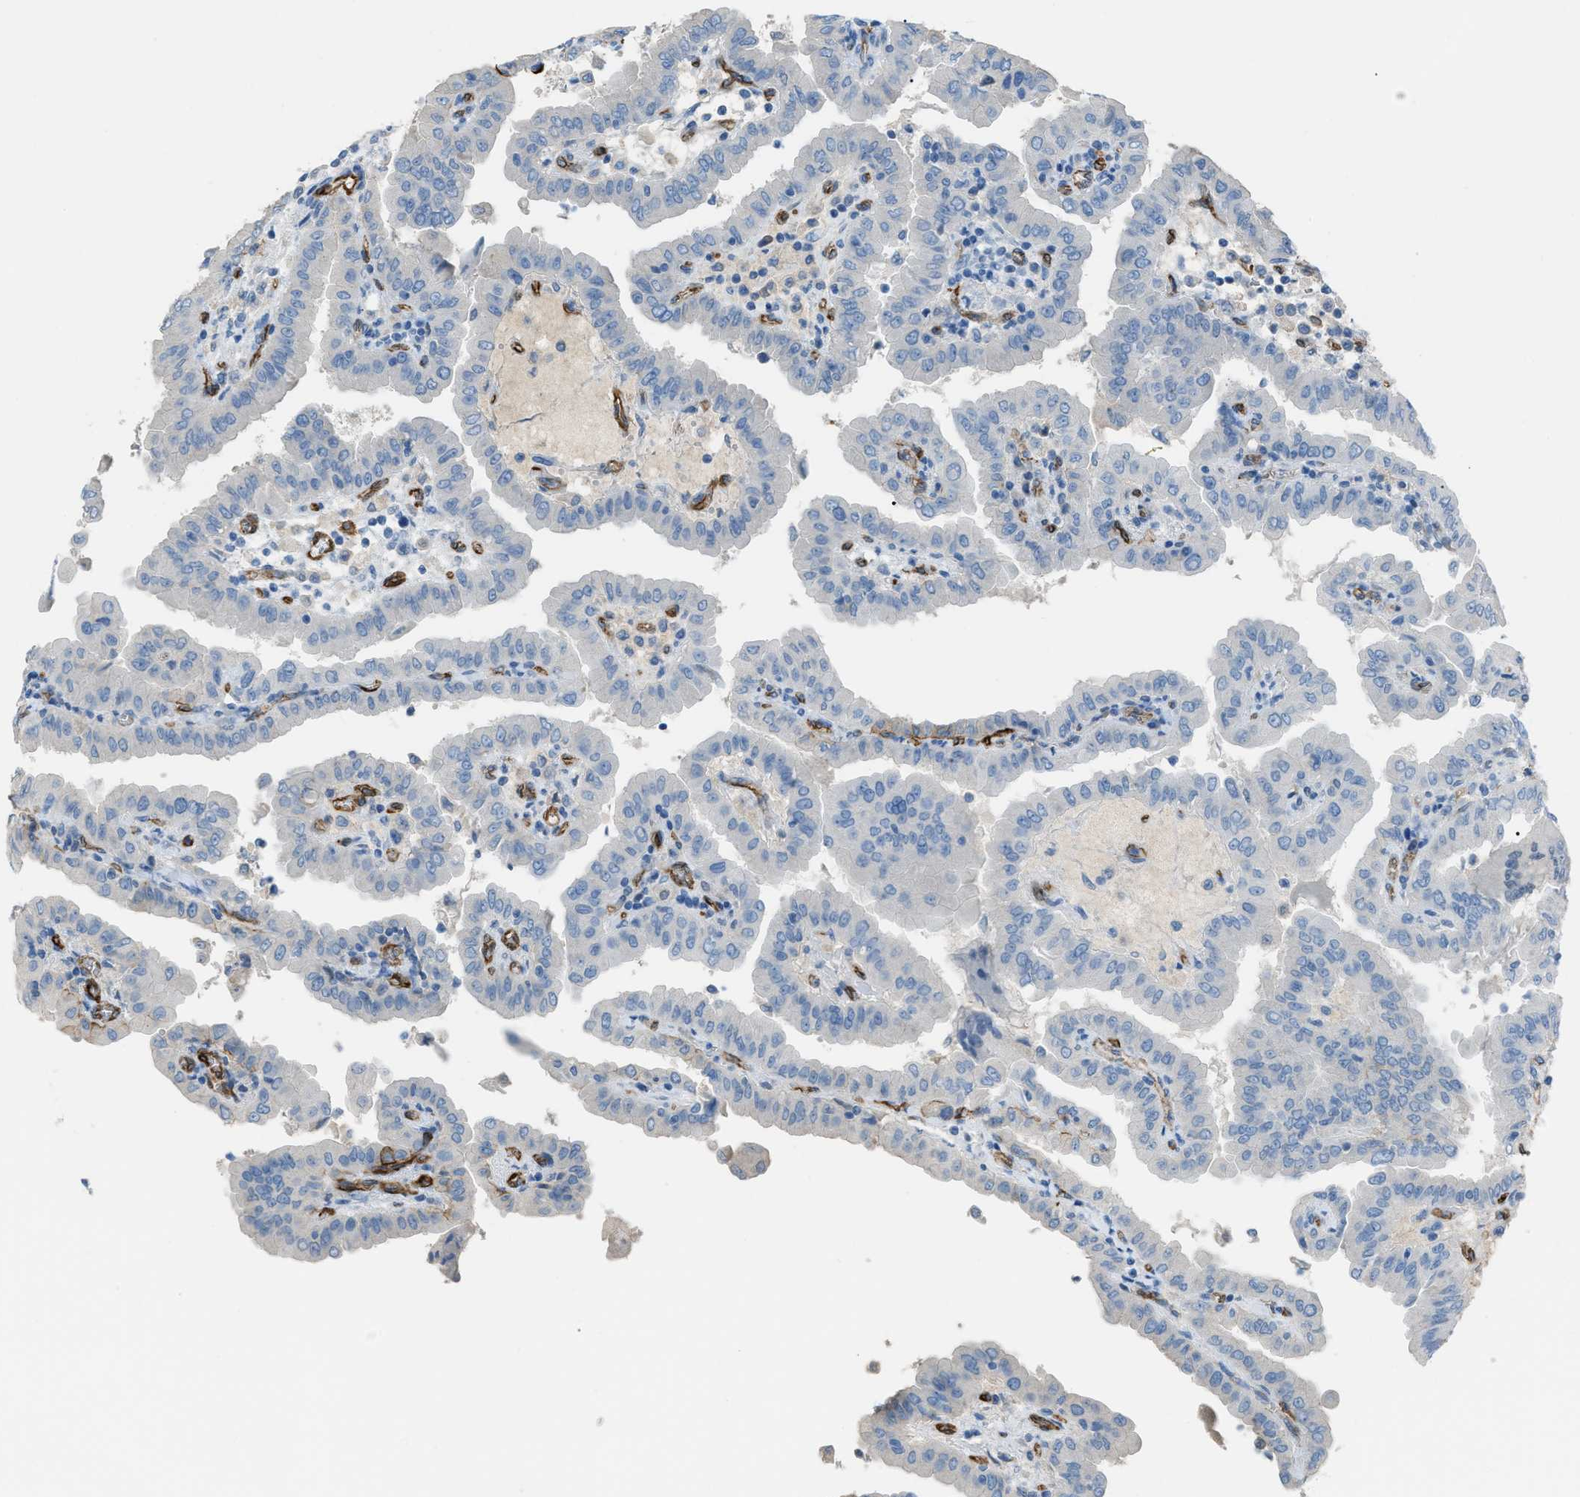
{"staining": {"intensity": "negative", "quantity": "none", "location": "none"}, "tissue": "thyroid cancer", "cell_type": "Tumor cells", "image_type": "cancer", "snomed": [{"axis": "morphology", "description": "Papillary adenocarcinoma, NOS"}, {"axis": "topography", "description": "Thyroid gland"}], "caption": "DAB (3,3'-diaminobenzidine) immunohistochemical staining of human thyroid papillary adenocarcinoma shows no significant positivity in tumor cells.", "gene": "SLC22A15", "patient": {"sex": "male", "age": 33}}